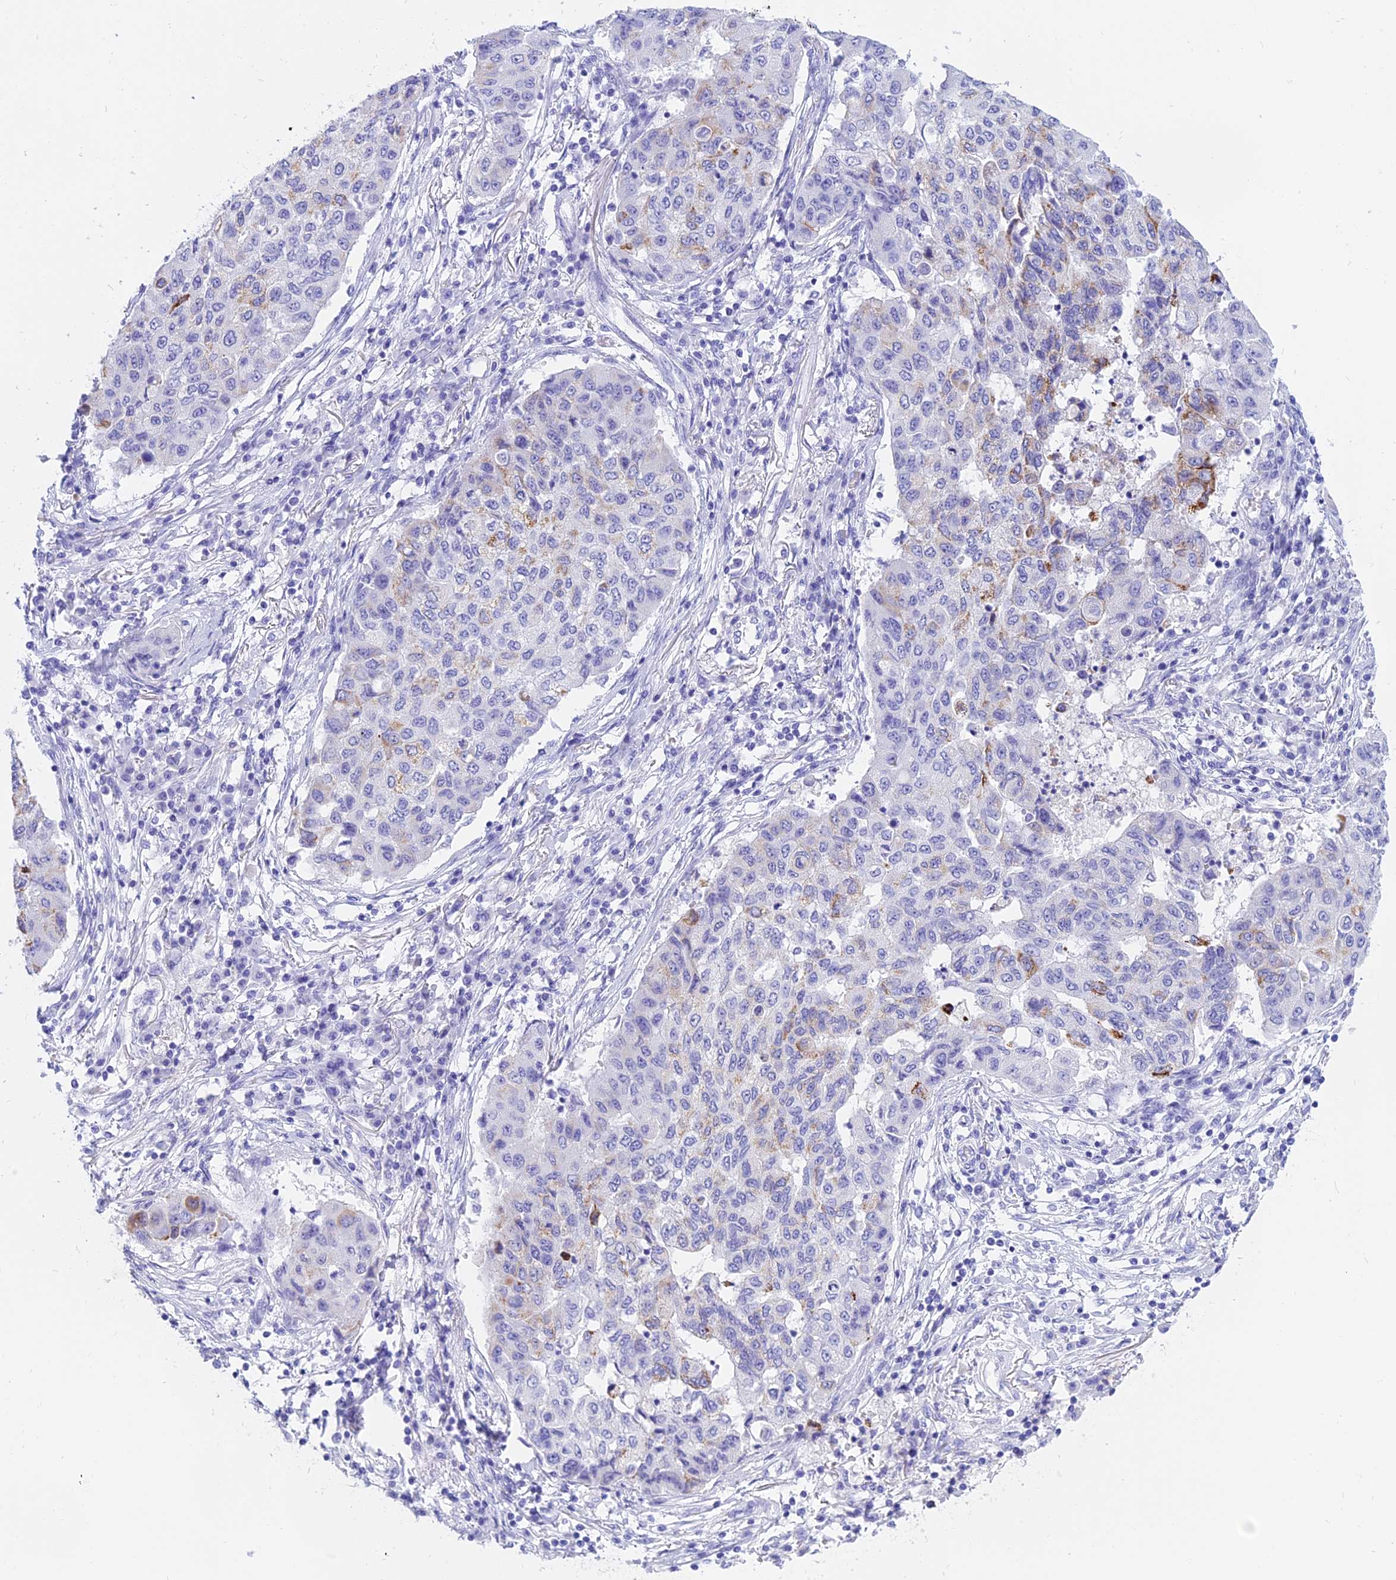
{"staining": {"intensity": "moderate", "quantity": "<25%", "location": "cytoplasmic/membranous"}, "tissue": "lung cancer", "cell_type": "Tumor cells", "image_type": "cancer", "snomed": [{"axis": "morphology", "description": "Squamous cell carcinoma, NOS"}, {"axis": "topography", "description": "Lung"}], "caption": "Lung cancer tissue displays moderate cytoplasmic/membranous staining in approximately <25% of tumor cells, visualized by immunohistochemistry. (DAB (3,3'-diaminobenzidine) IHC, brown staining for protein, blue staining for nuclei).", "gene": "ISCA1", "patient": {"sex": "male", "age": 74}}